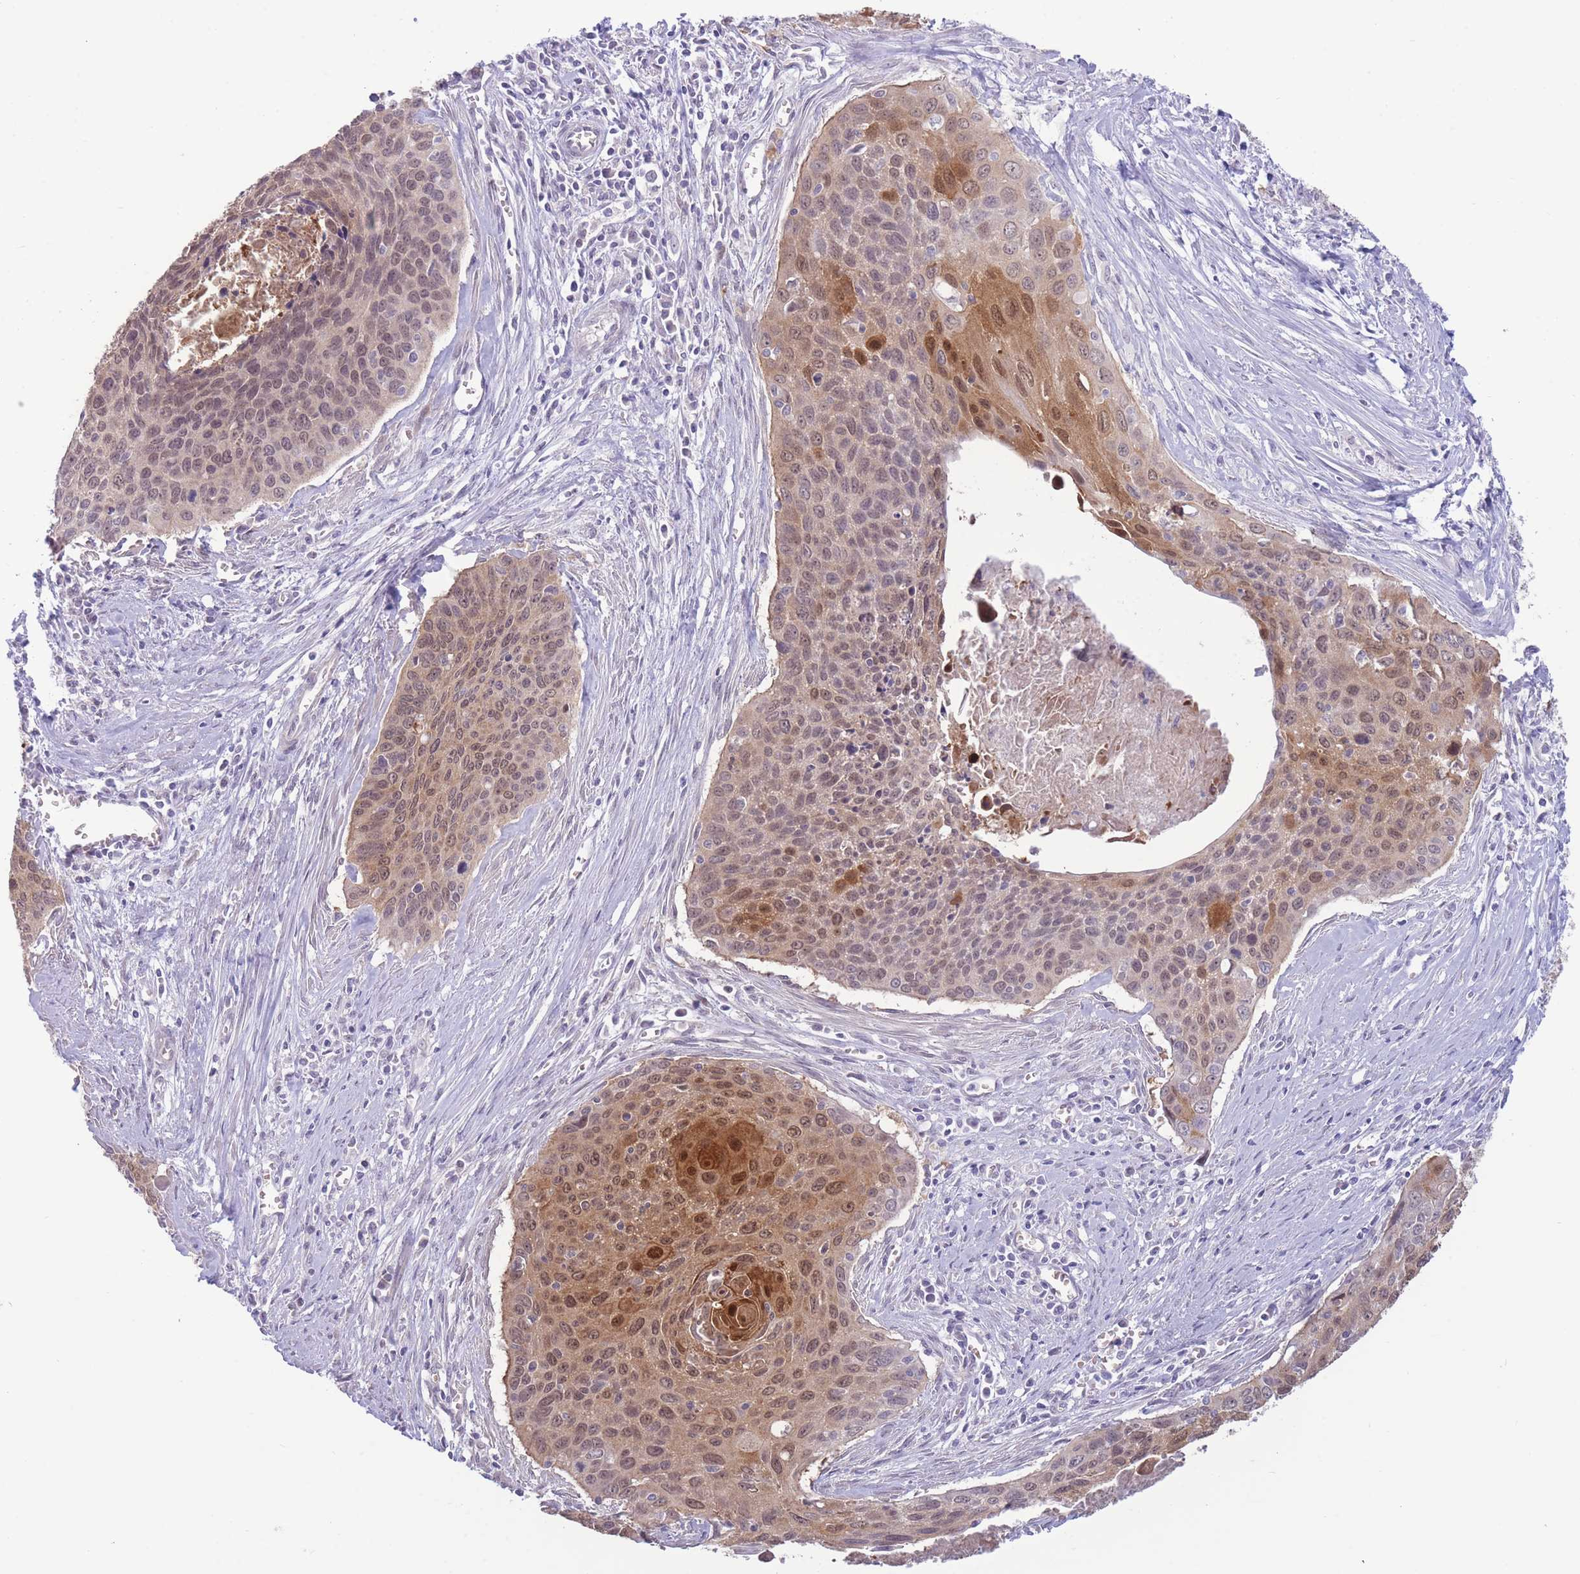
{"staining": {"intensity": "moderate", "quantity": "<25%", "location": "cytoplasmic/membranous,nuclear"}, "tissue": "cervical cancer", "cell_type": "Tumor cells", "image_type": "cancer", "snomed": [{"axis": "morphology", "description": "Squamous cell carcinoma, NOS"}, {"axis": "topography", "description": "Cervix"}], "caption": "Immunohistochemical staining of human cervical squamous cell carcinoma exhibits moderate cytoplasmic/membranous and nuclear protein positivity in approximately <25% of tumor cells.", "gene": "FBXO46", "patient": {"sex": "female", "age": 55}}